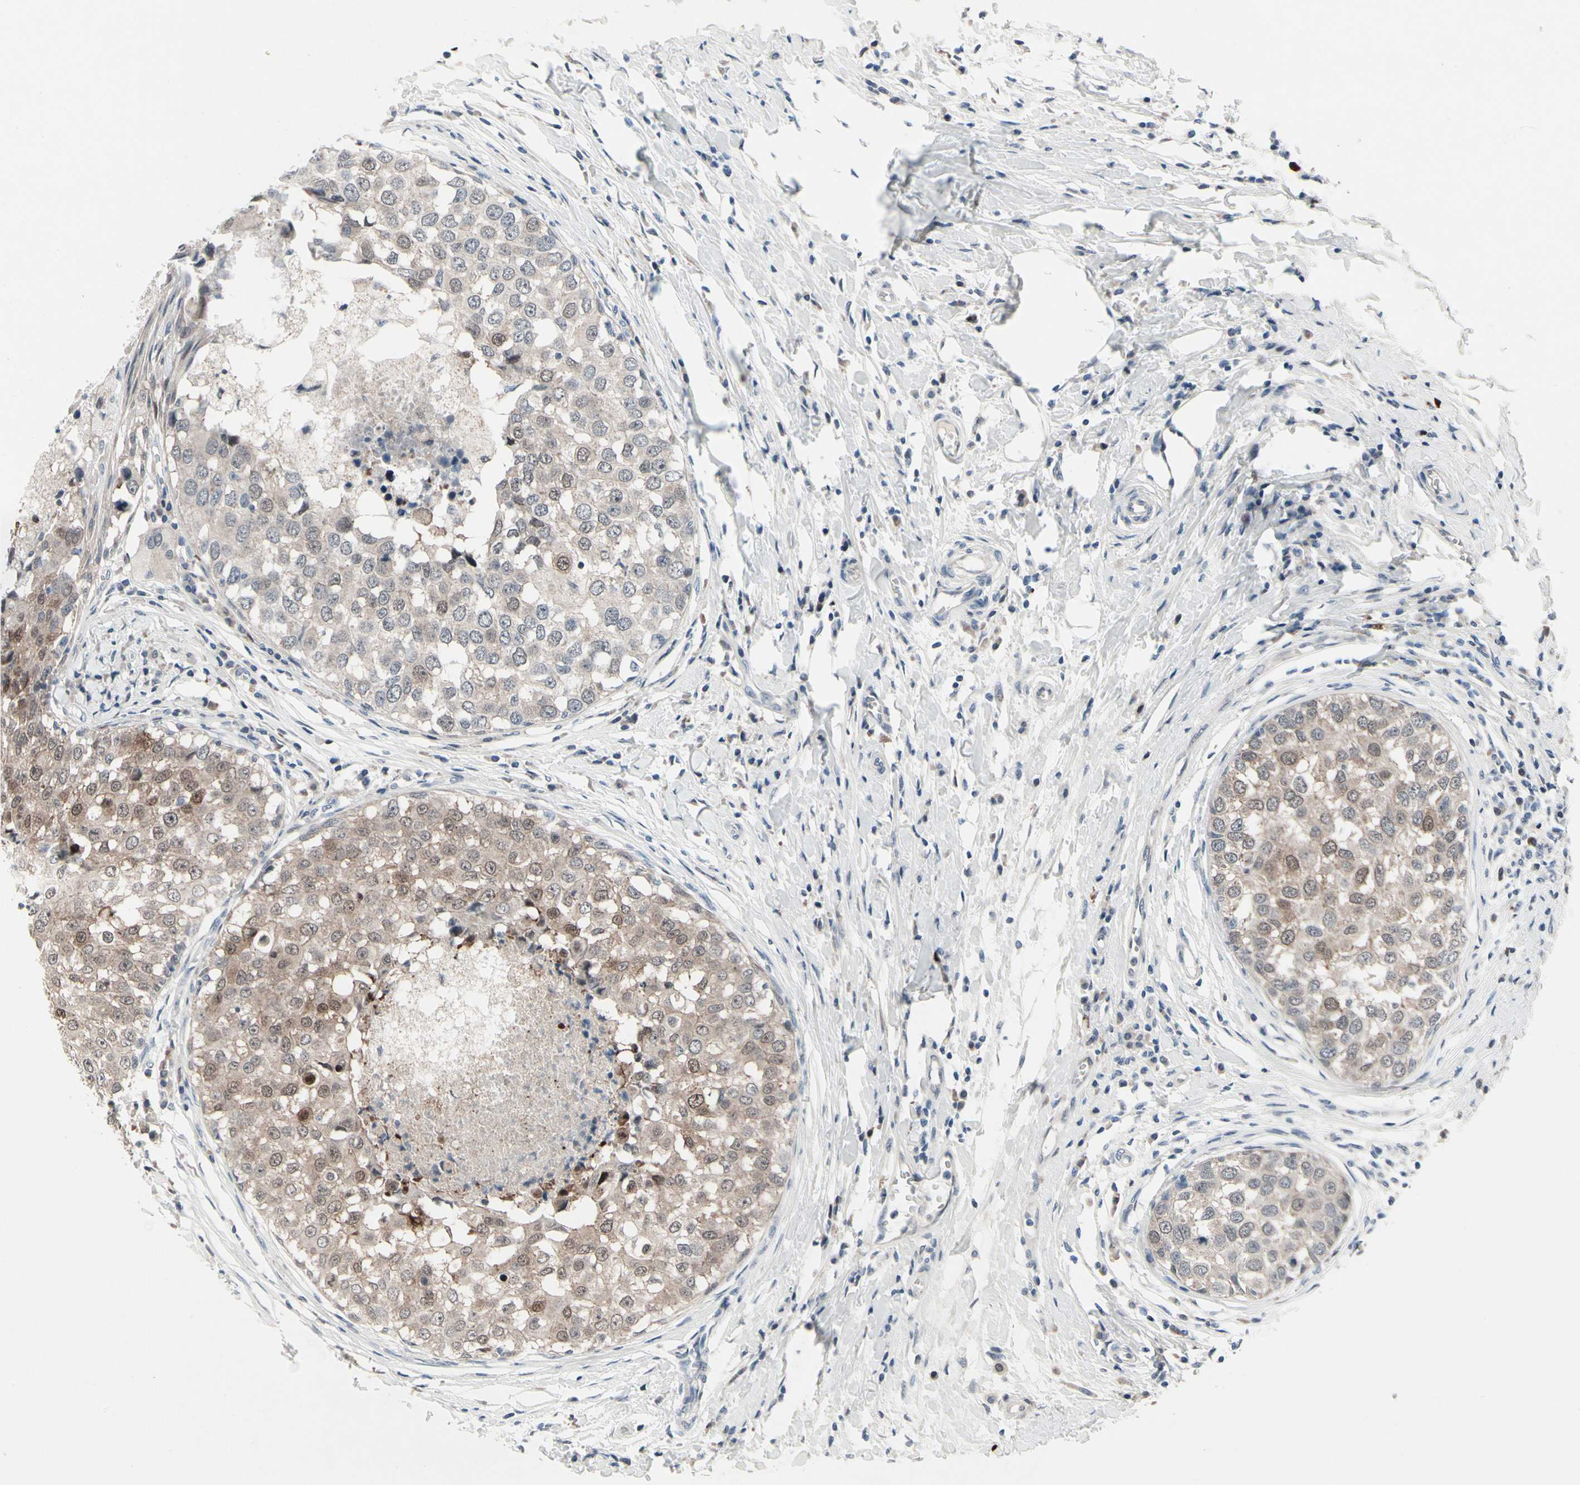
{"staining": {"intensity": "weak", "quantity": "25%-75%", "location": "cytoplasmic/membranous,nuclear"}, "tissue": "breast cancer", "cell_type": "Tumor cells", "image_type": "cancer", "snomed": [{"axis": "morphology", "description": "Duct carcinoma"}, {"axis": "topography", "description": "Breast"}], "caption": "Immunohistochemistry (IHC) of breast intraductal carcinoma demonstrates low levels of weak cytoplasmic/membranous and nuclear expression in about 25%-75% of tumor cells. Nuclei are stained in blue.", "gene": "TXN", "patient": {"sex": "female", "age": 27}}